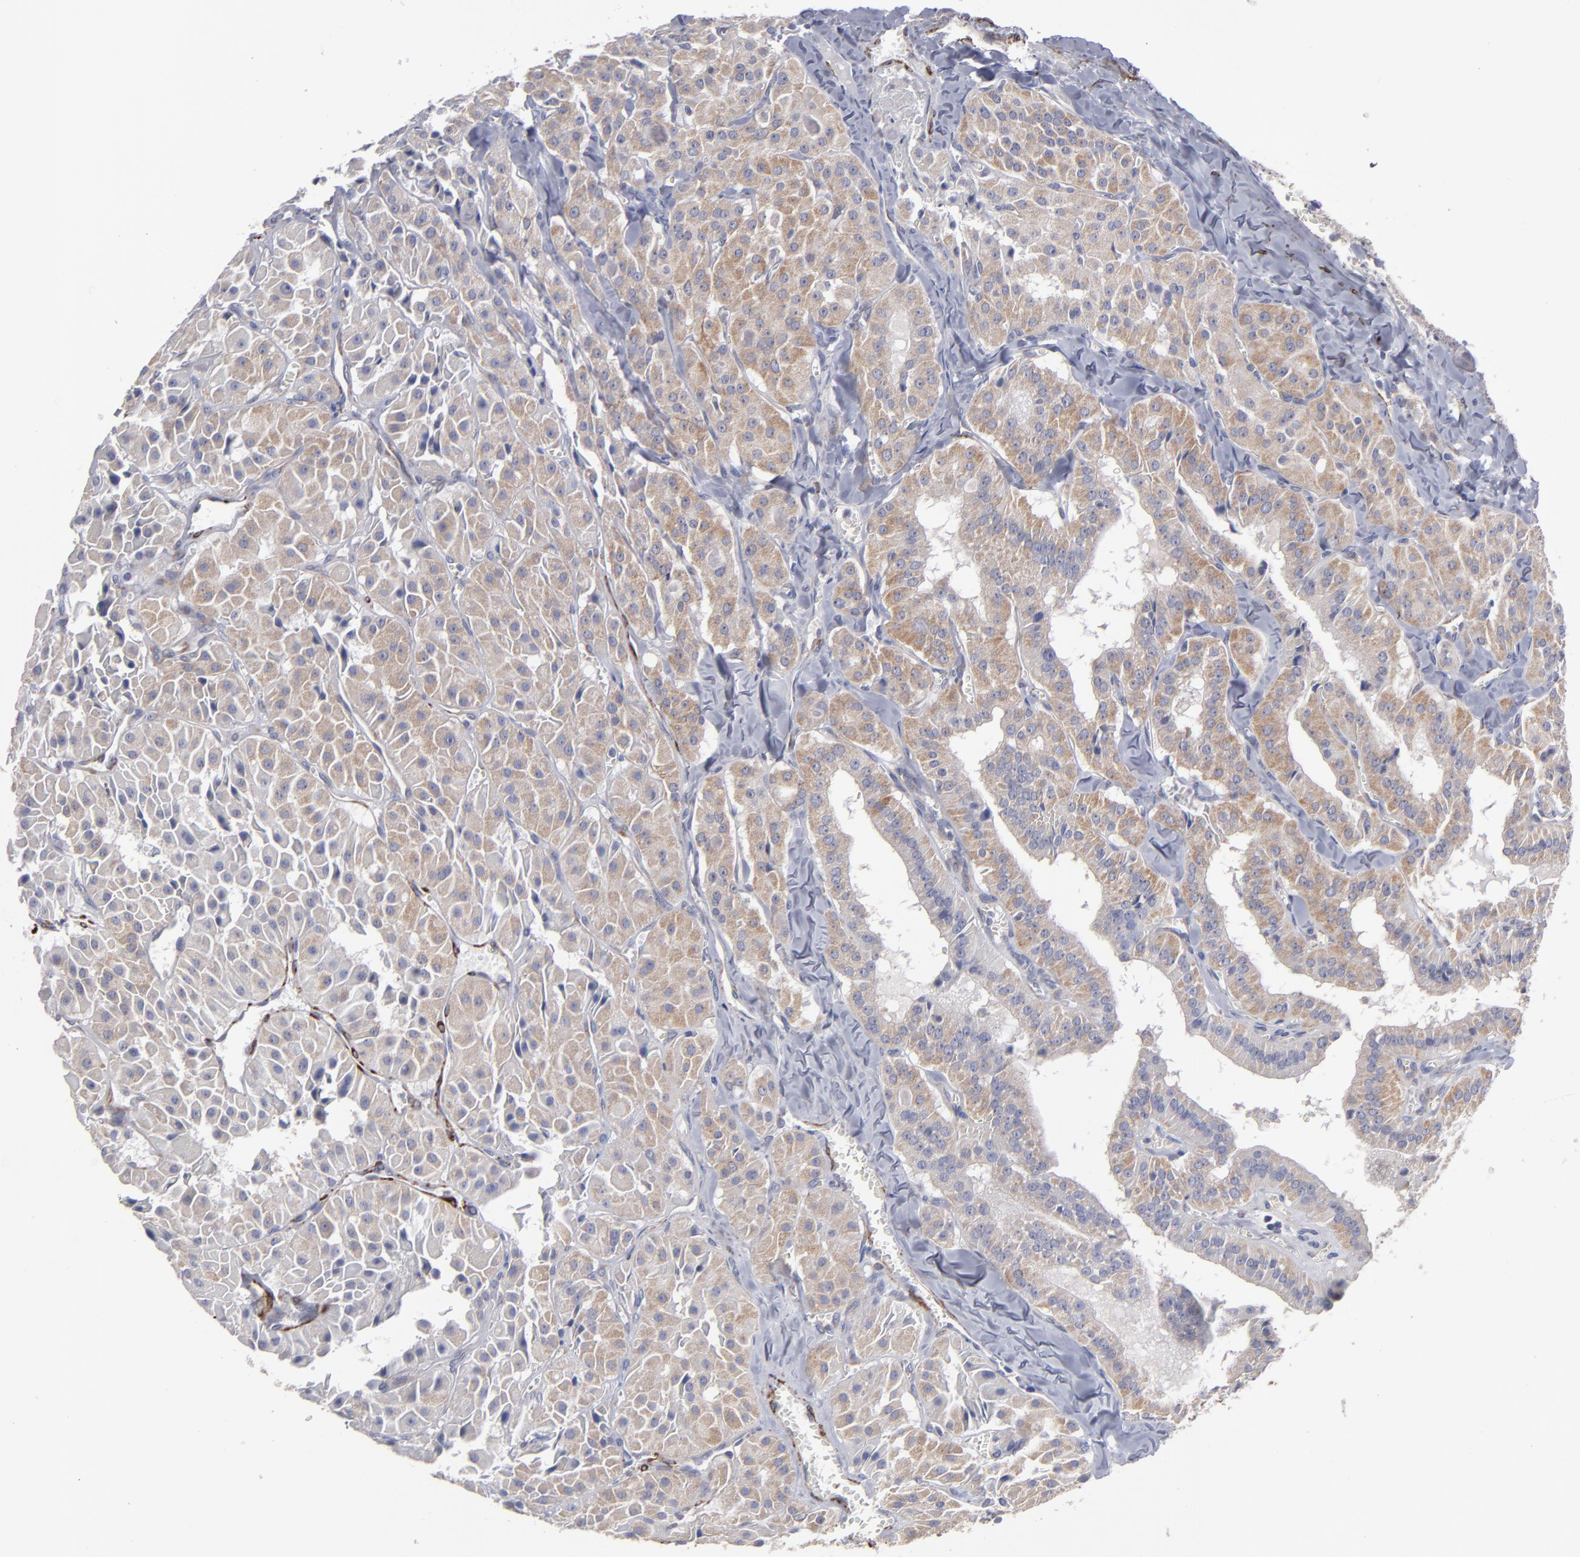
{"staining": {"intensity": "weak", "quantity": "25%-75%", "location": "cytoplasmic/membranous"}, "tissue": "thyroid cancer", "cell_type": "Tumor cells", "image_type": "cancer", "snomed": [{"axis": "morphology", "description": "Carcinoma, NOS"}, {"axis": "topography", "description": "Thyroid gland"}], "caption": "Immunohistochemical staining of human thyroid cancer demonstrates low levels of weak cytoplasmic/membranous protein expression in about 25%-75% of tumor cells.", "gene": "SLMAP", "patient": {"sex": "male", "age": 76}}